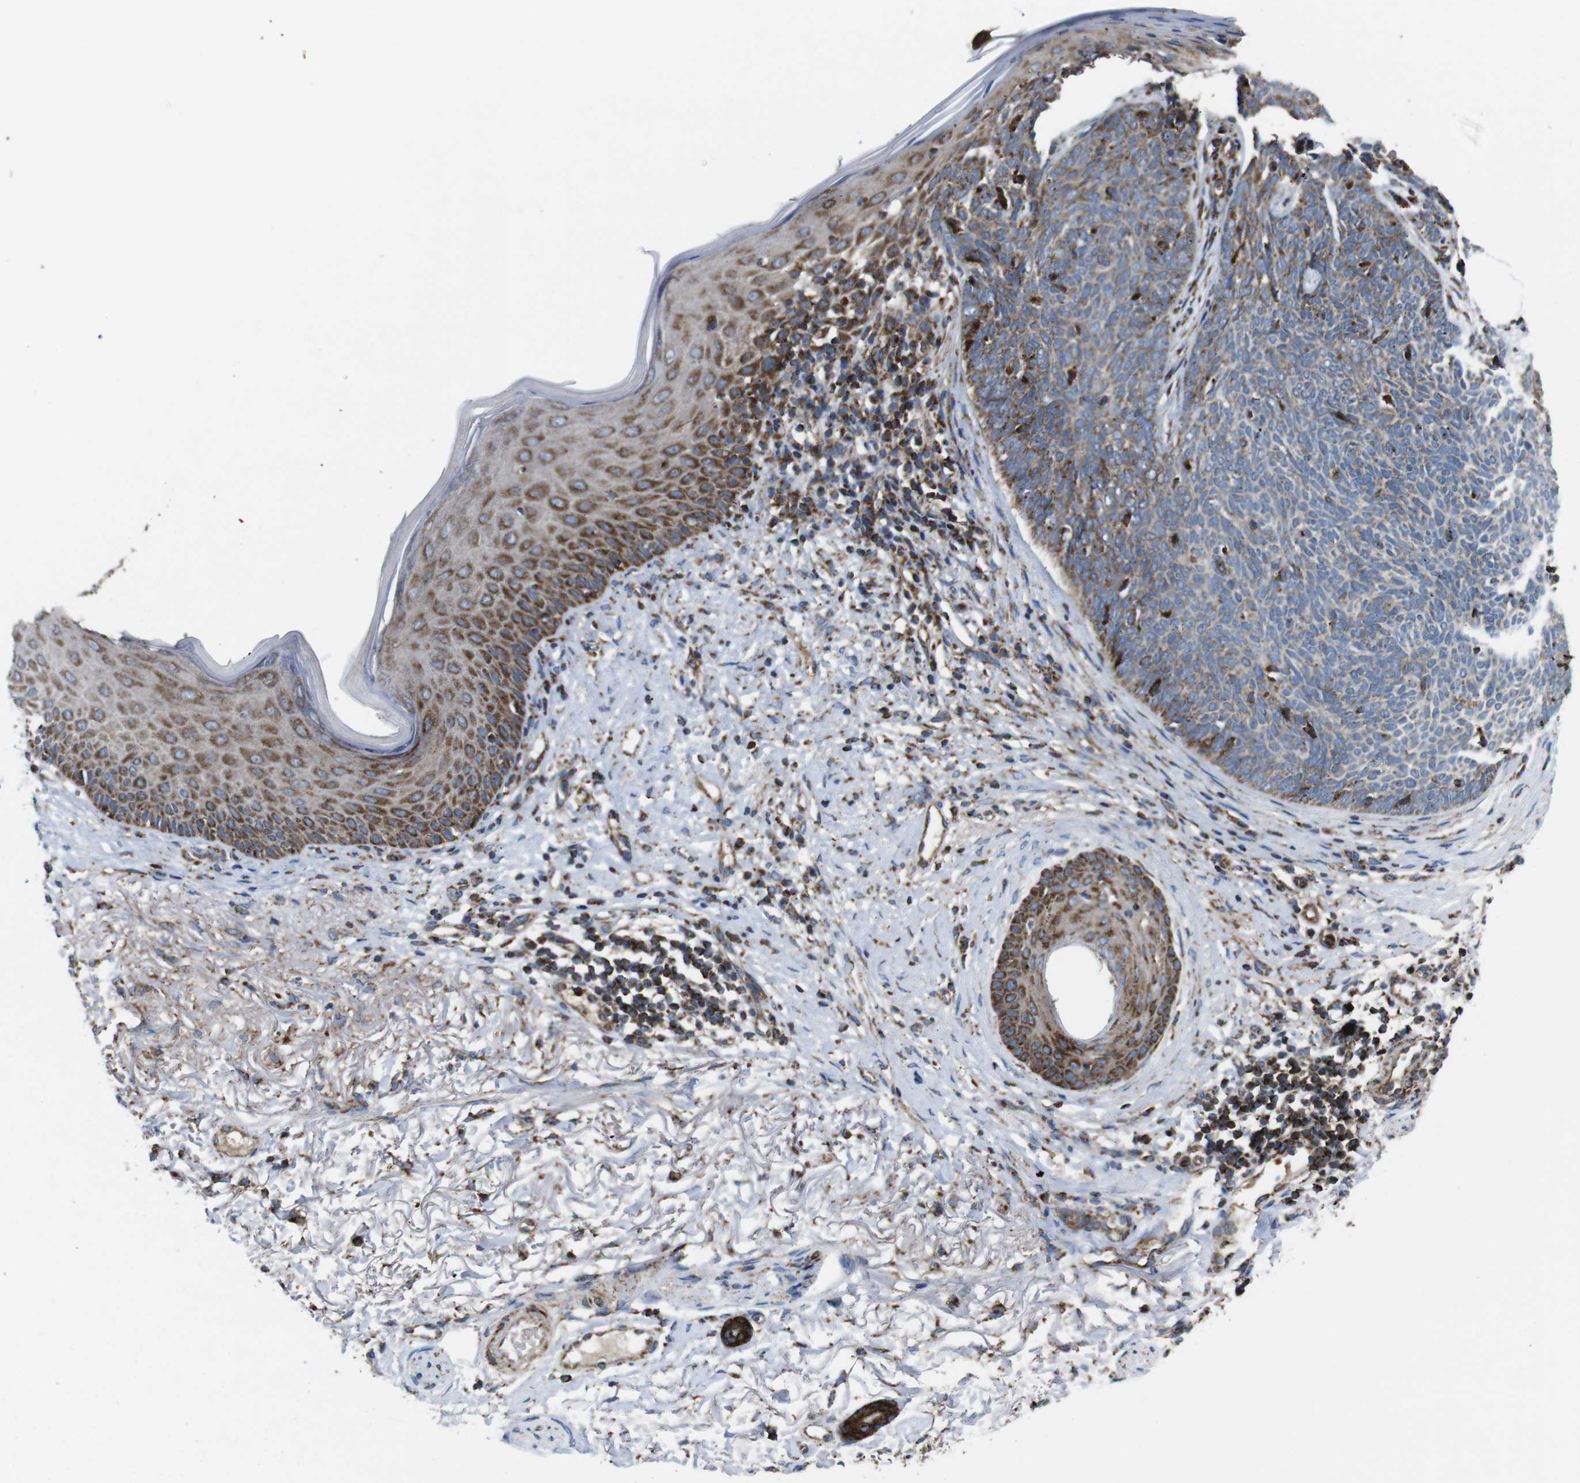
{"staining": {"intensity": "moderate", "quantity": "<25%", "location": "cytoplasmic/membranous"}, "tissue": "skin cancer", "cell_type": "Tumor cells", "image_type": "cancer", "snomed": [{"axis": "morphology", "description": "Basal cell carcinoma"}, {"axis": "topography", "description": "Skin"}], "caption": "Tumor cells reveal low levels of moderate cytoplasmic/membranous staining in about <25% of cells in skin cancer. Ihc stains the protein of interest in brown and the nuclei are stained blue.", "gene": "HK1", "patient": {"sex": "female", "age": 70}}